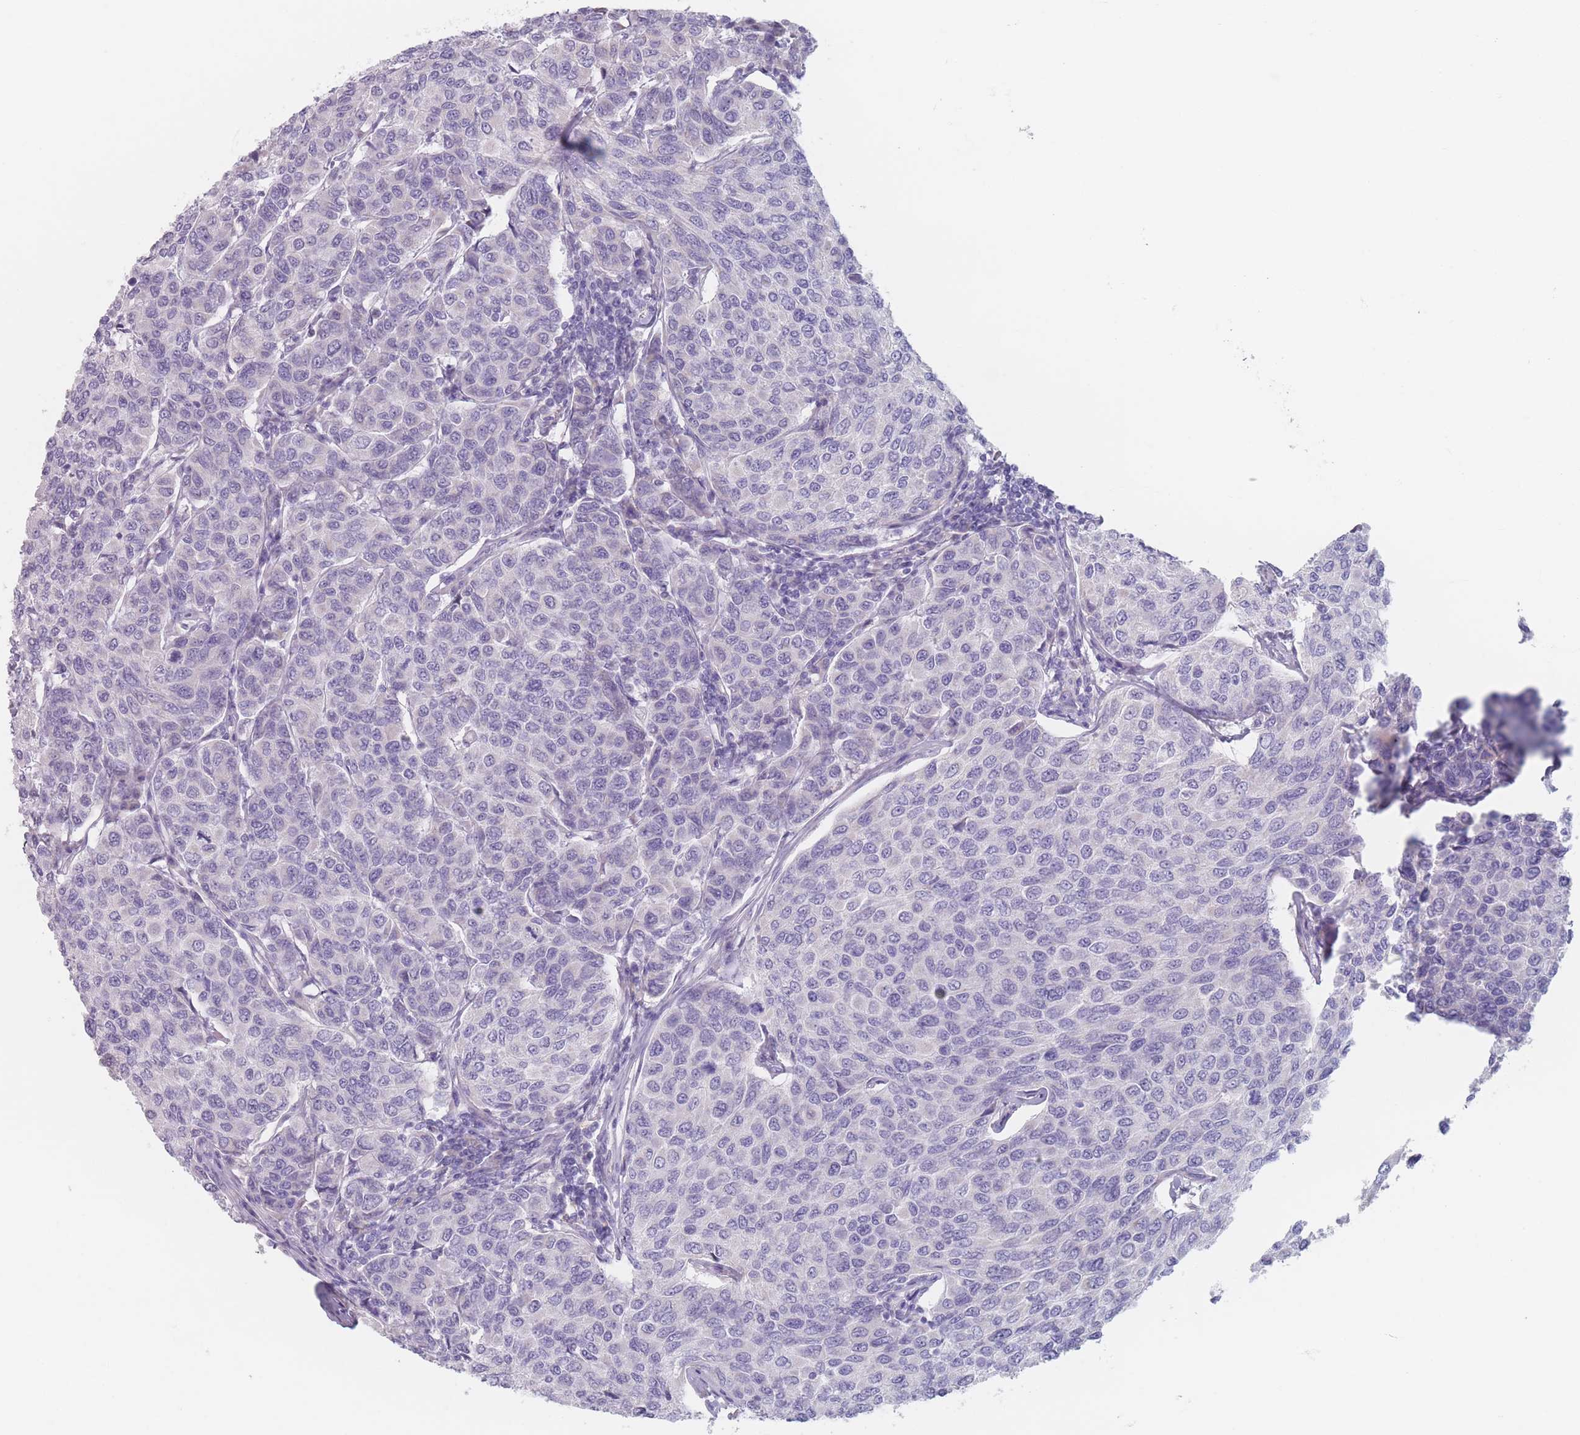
{"staining": {"intensity": "negative", "quantity": "none", "location": "none"}, "tissue": "breast cancer", "cell_type": "Tumor cells", "image_type": "cancer", "snomed": [{"axis": "morphology", "description": "Duct carcinoma"}, {"axis": "topography", "description": "Breast"}], "caption": "A high-resolution micrograph shows immunohistochemistry staining of breast infiltrating ductal carcinoma, which reveals no significant positivity in tumor cells.", "gene": "PIGM", "patient": {"sex": "female", "age": 55}}